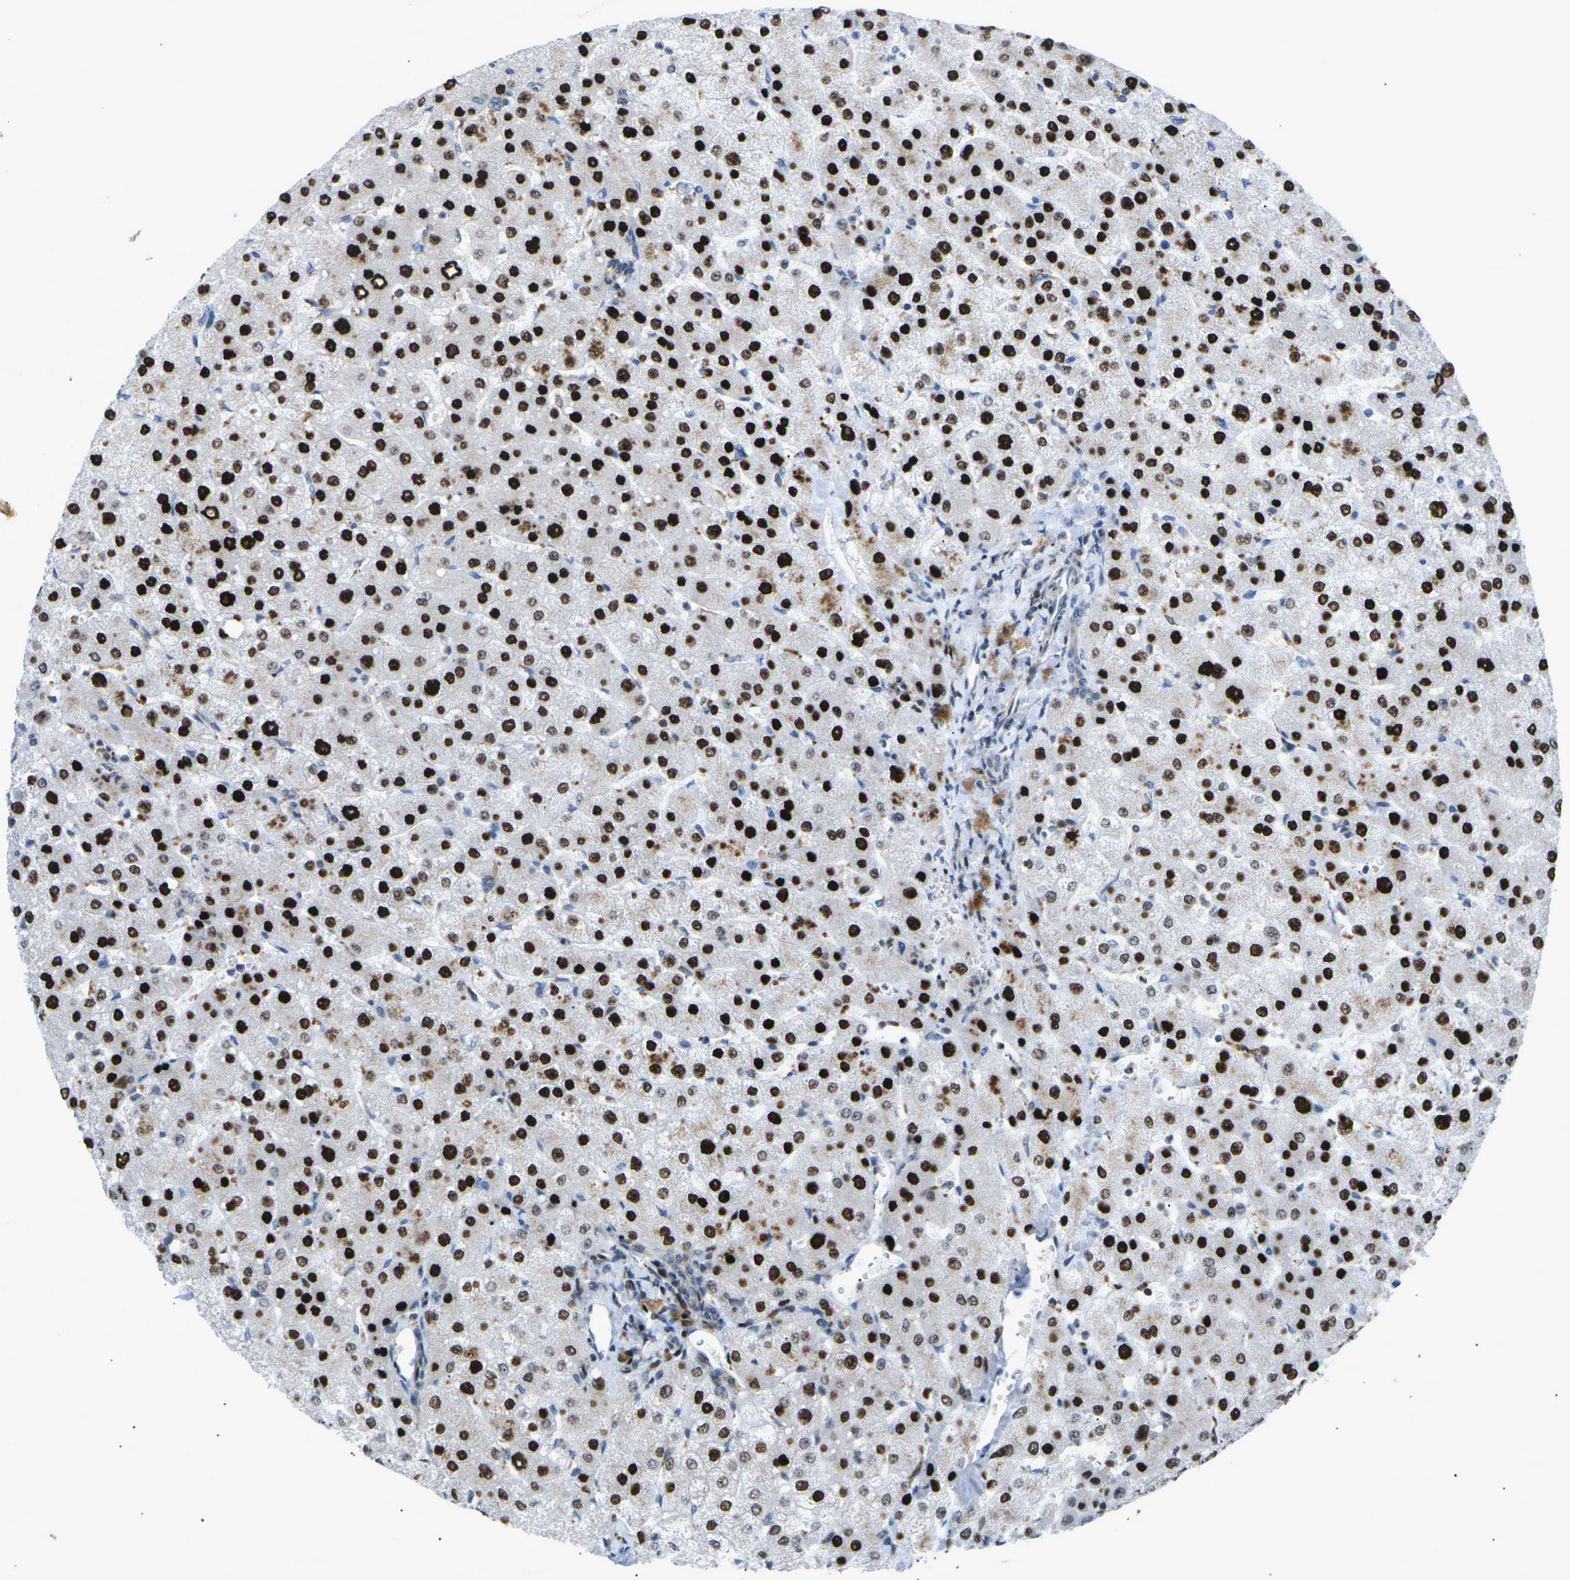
{"staining": {"intensity": "weak", "quantity": ">75%", "location": "cytoplasmic/membranous"}, "tissue": "liver", "cell_type": "Cholangiocytes", "image_type": "normal", "snomed": [{"axis": "morphology", "description": "Normal tissue, NOS"}, {"axis": "topography", "description": "Liver"}], "caption": "Protein analysis of benign liver shows weak cytoplasmic/membranous positivity in approximately >75% of cholangiocytes. (DAB IHC with brightfield microscopy, high magnification).", "gene": "RPS6KA3", "patient": {"sex": "male", "age": 55}}